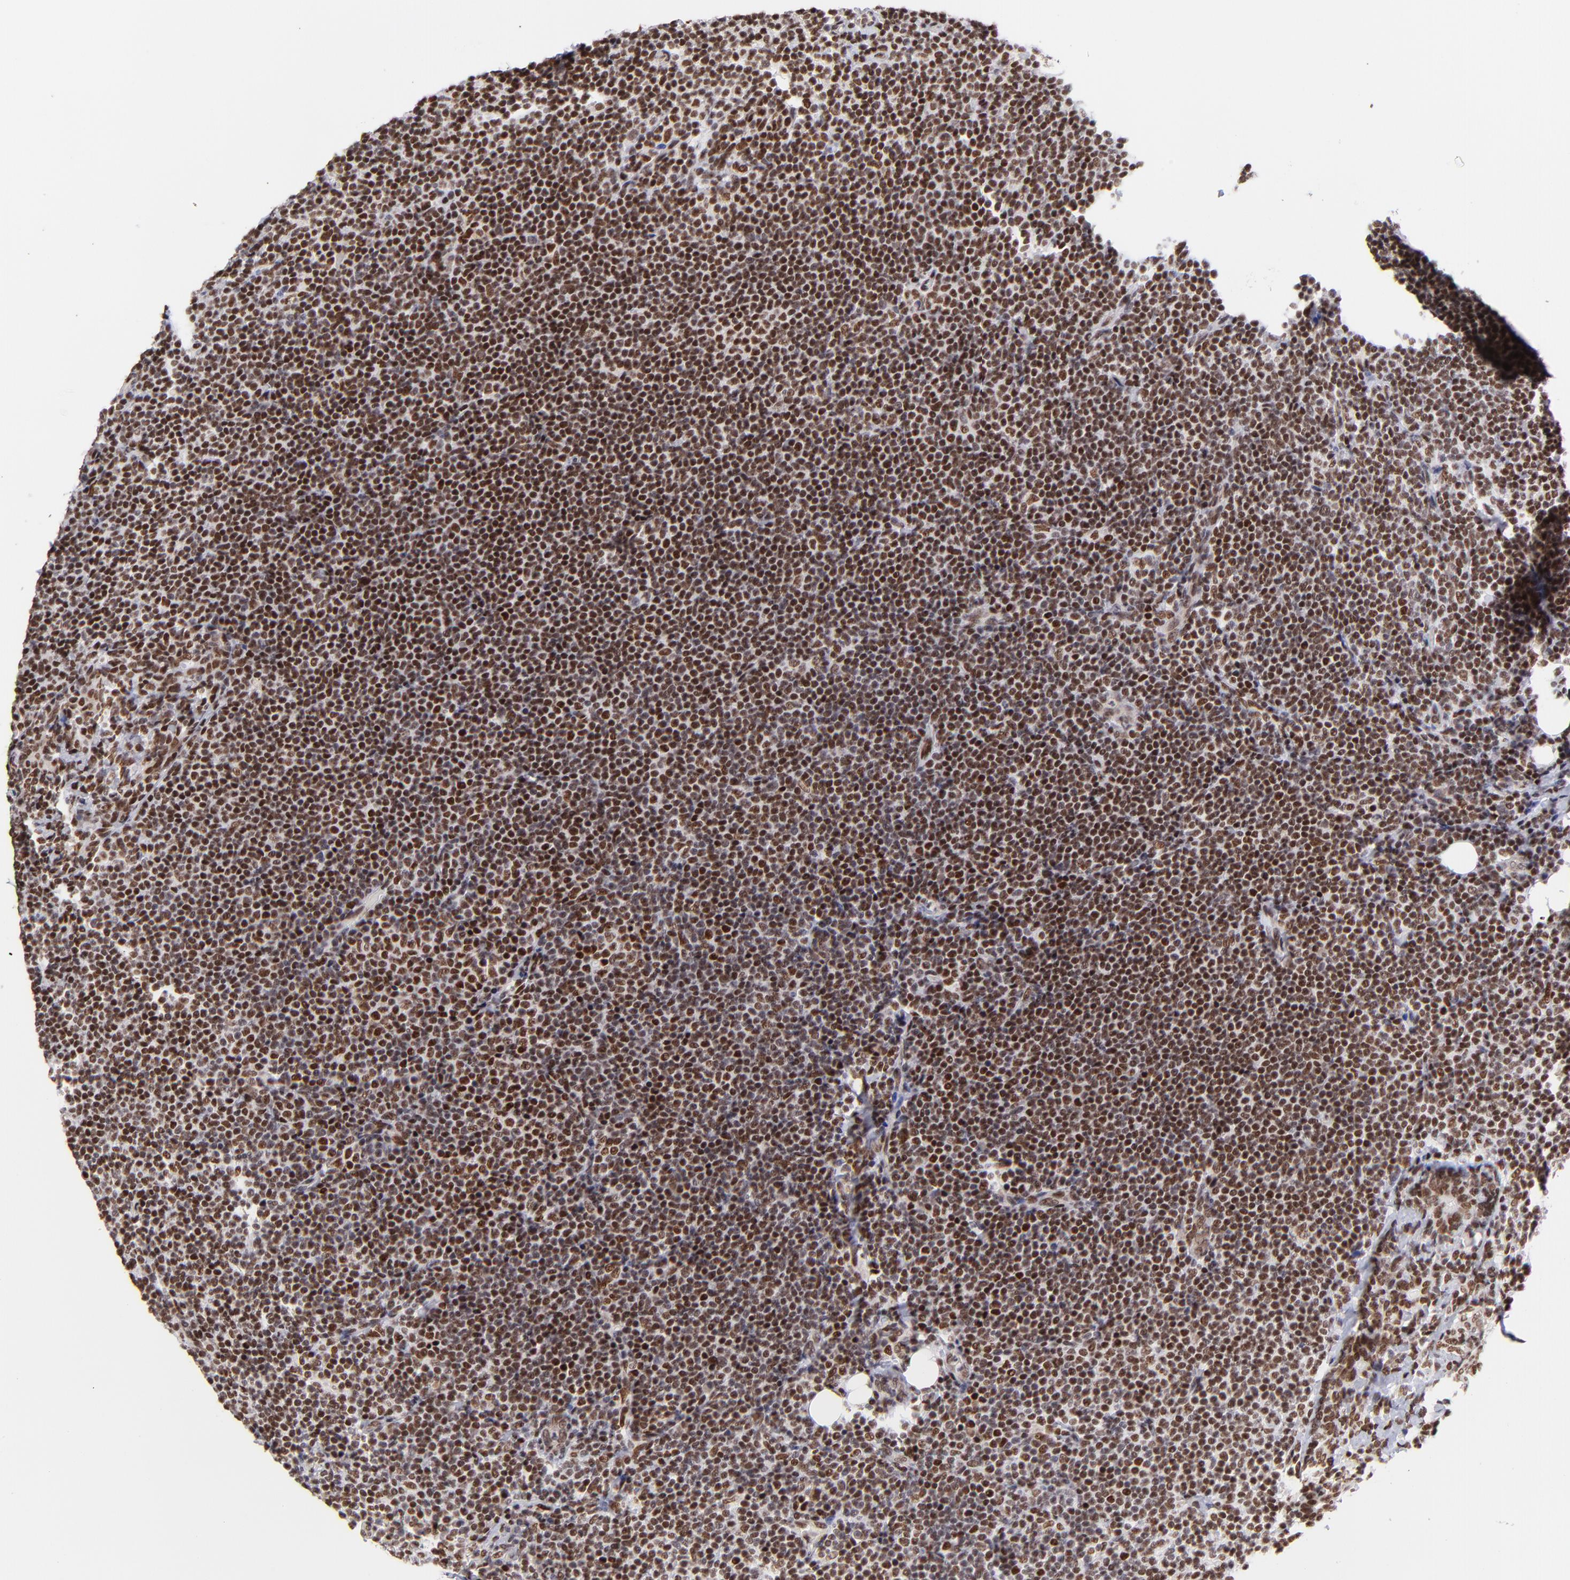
{"staining": {"intensity": "moderate", "quantity": ">75%", "location": "nuclear"}, "tissue": "lymph node", "cell_type": "Germinal center cells", "image_type": "normal", "snomed": [{"axis": "morphology", "description": "Normal tissue, NOS"}, {"axis": "morphology", "description": "Uncertain malignant potential"}, {"axis": "topography", "description": "Lymph node"}, {"axis": "topography", "description": "Salivary gland, NOS"}], "caption": "Protein staining displays moderate nuclear expression in about >75% of germinal center cells in unremarkable lymph node. (DAB (3,3'-diaminobenzidine) IHC with brightfield microscopy, high magnification).", "gene": "MIDEAS", "patient": {"sex": "female", "age": 51}}